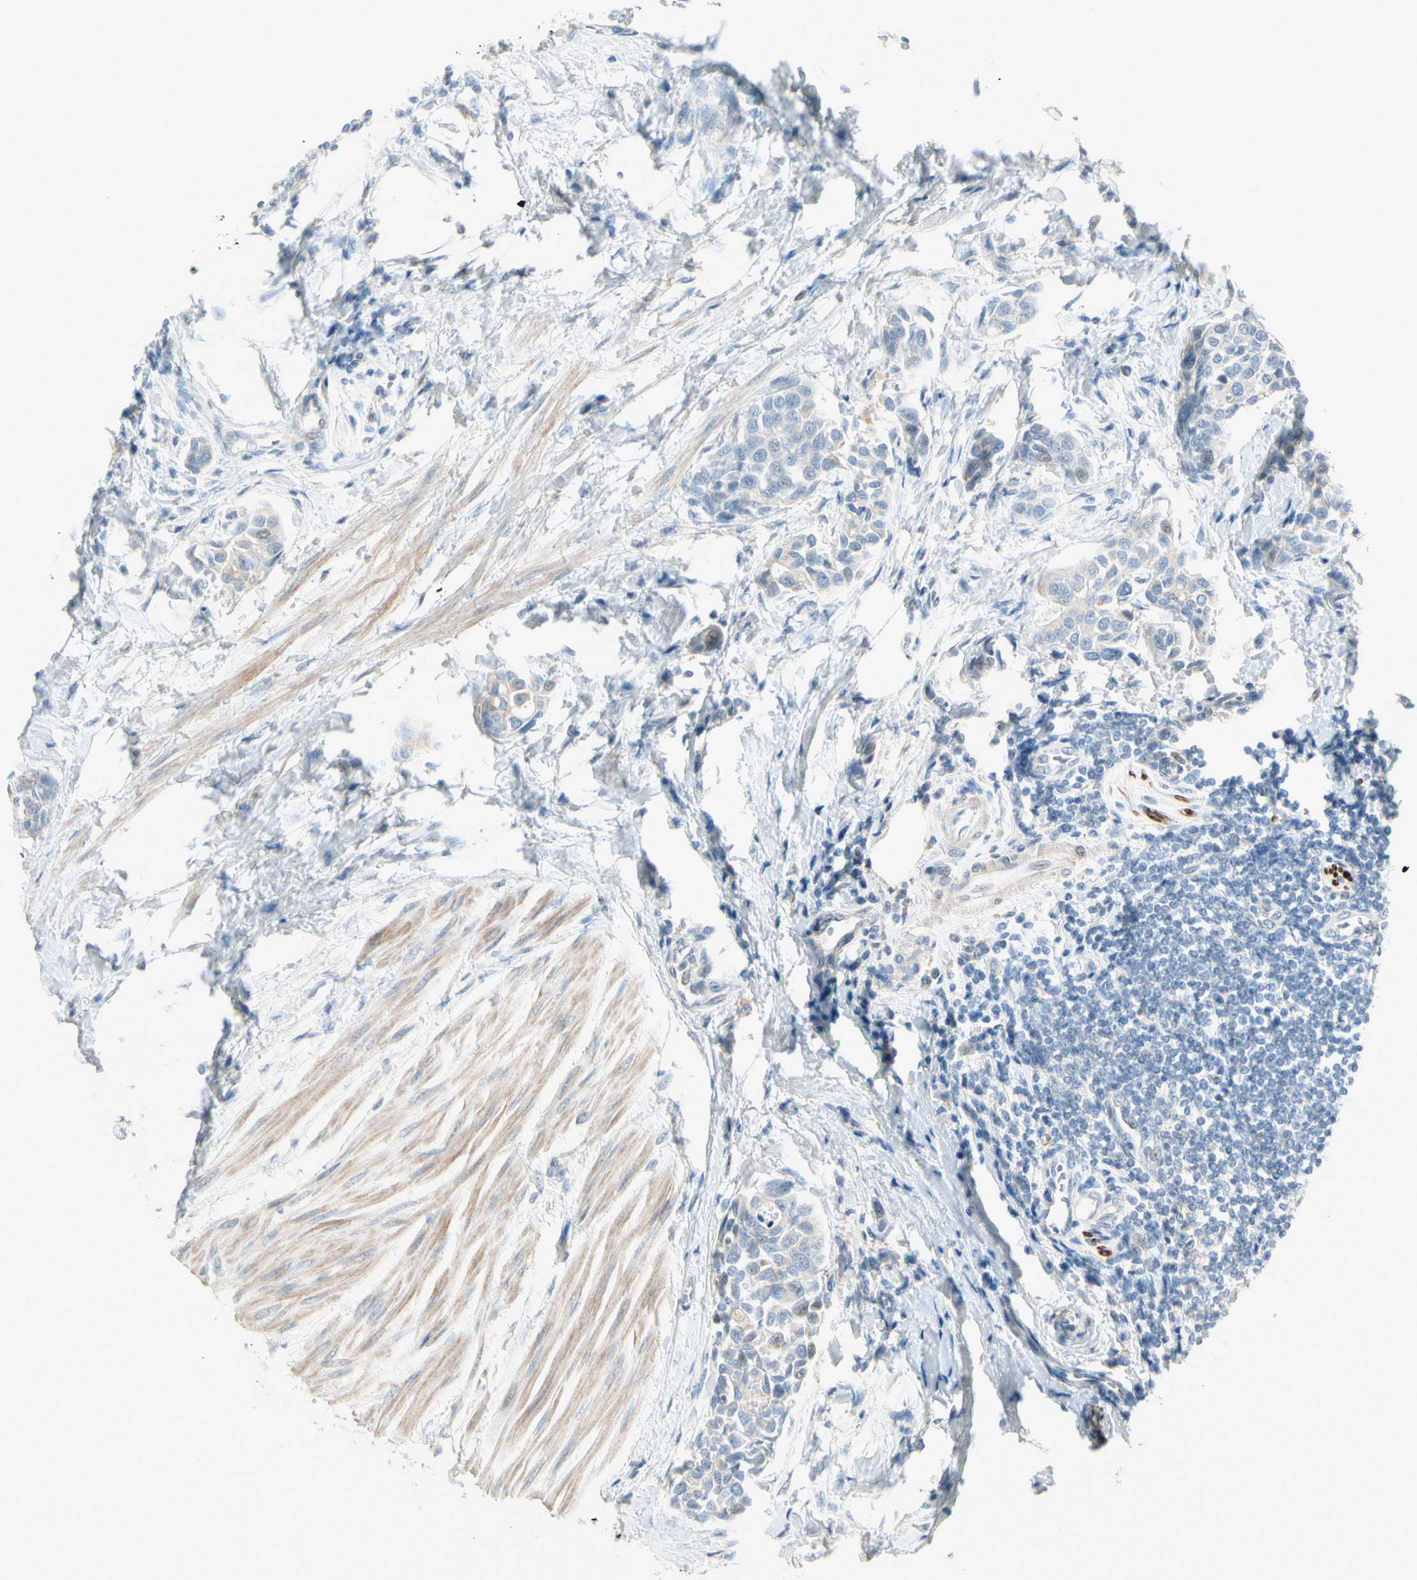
{"staining": {"intensity": "negative", "quantity": "none", "location": "none"}, "tissue": "urothelial cancer", "cell_type": "Tumor cells", "image_type": "cancer", "snomed": [{"axis": "morphology", "description": "Urothelial carcinoma, High grade"}, {"axis": "topography", "description": "Urinary bladder"}], "caption": "Immunohistochemistry image of neoplastic tissue: human urothelial carcinoma (high-grade) stained with DAB (3,3'-diaminobenzidine) demonstrates no significant protein staining in tumor cells. (IHC, brightfield microscopy, high magnification).", "gene": "CYP2E1", "patient": {"sex": "male", "age": 78}}